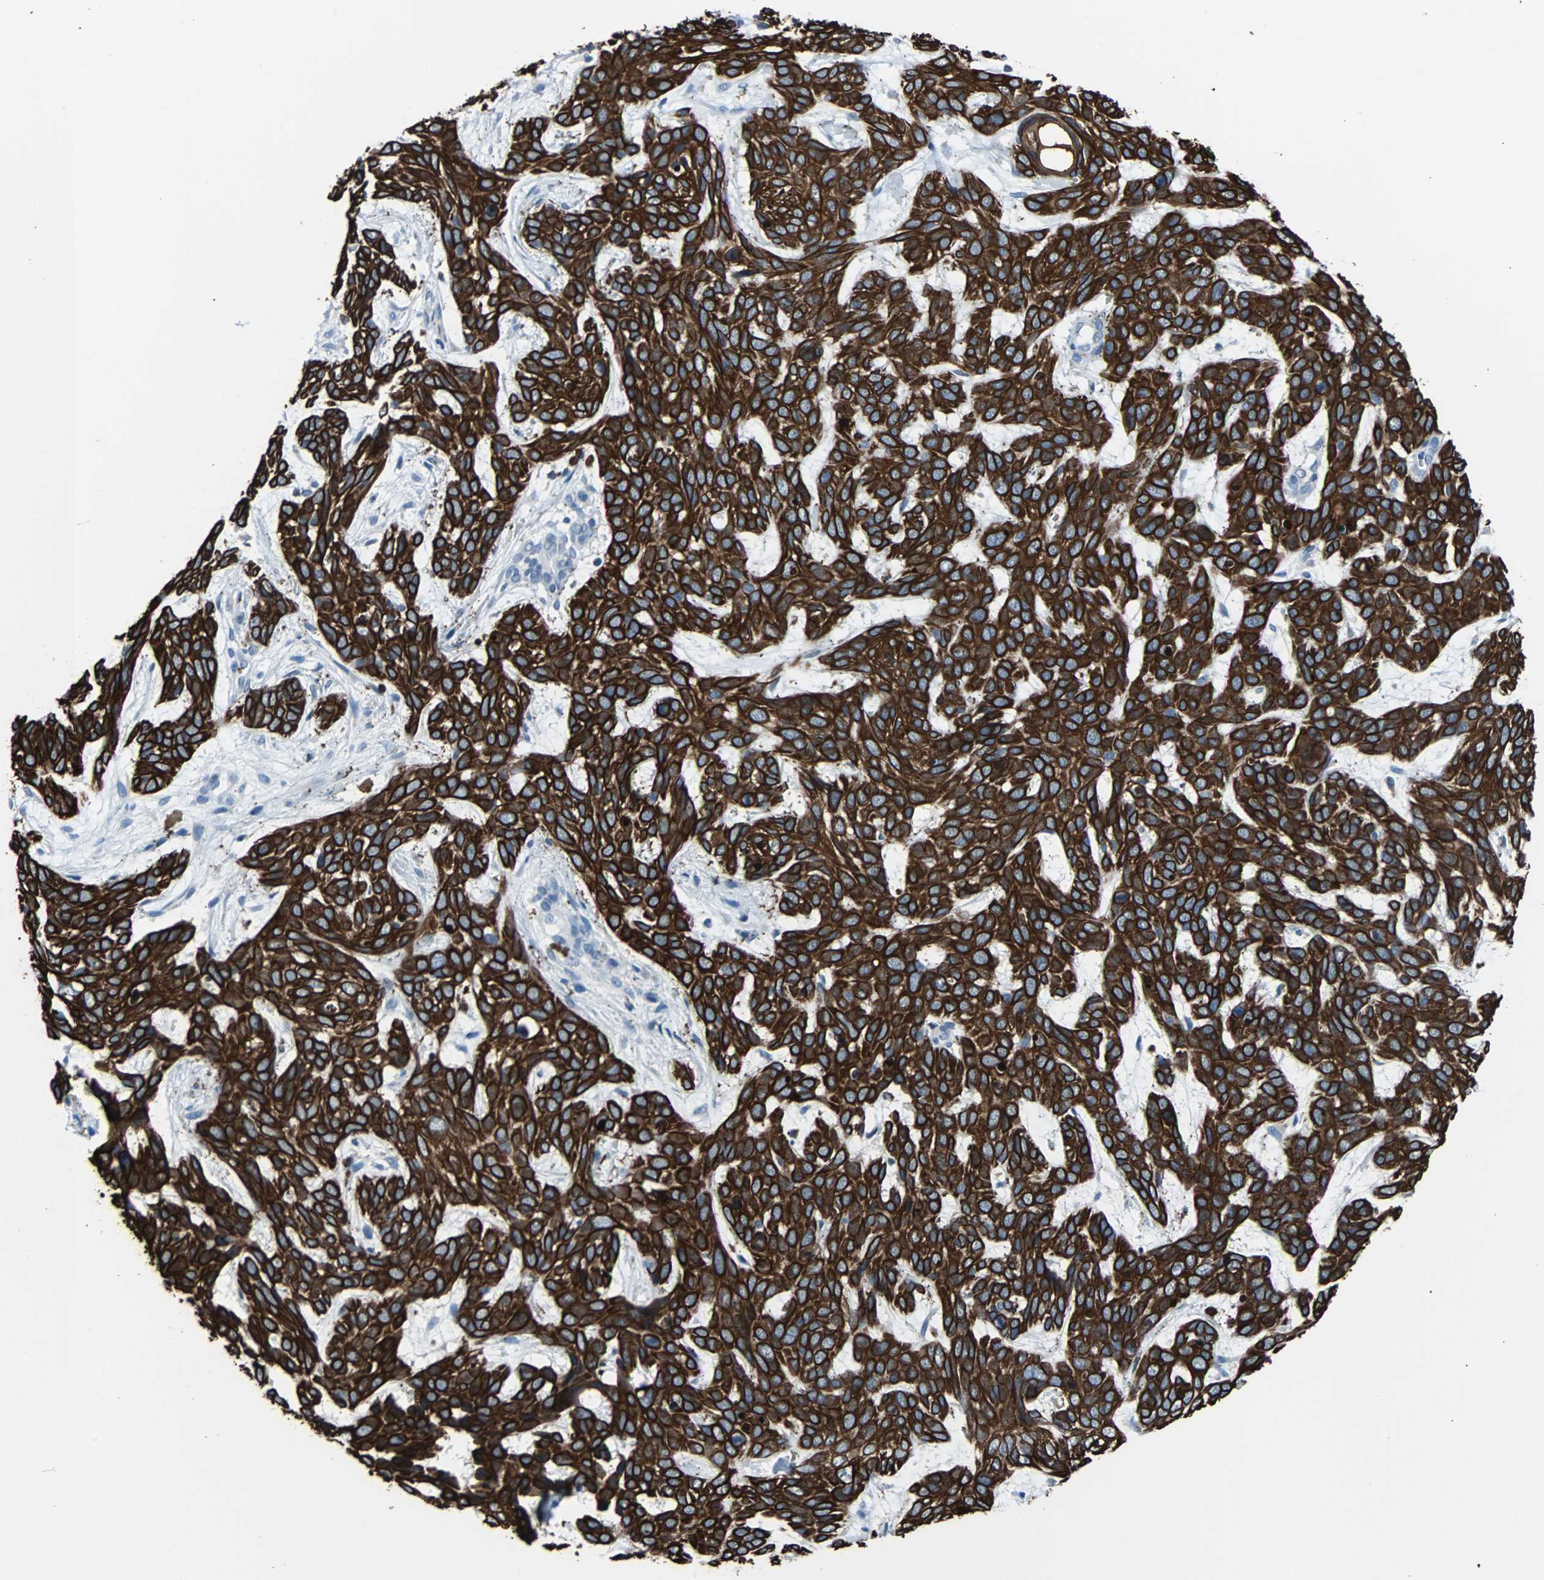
{"staining": {"intensity": "strong", "quantity": ">75%", "location": "cytoplasmic/membranous"}, "tissue": "skin cancer", "cell_type": "Tumor cells", "image_type": "cancer", "snomed": [{"axis": "morphology", "description": "Basal cell carcinoma"}, {"axis": "topography", "description": "Skin"}], "caption": "Human skin cancer (basal cell carcinoma) stained with a protein marker exhibits strong staining in tumor cells.", "gene": "KRT7", "patient": {"sex": "male", "age": 87}}